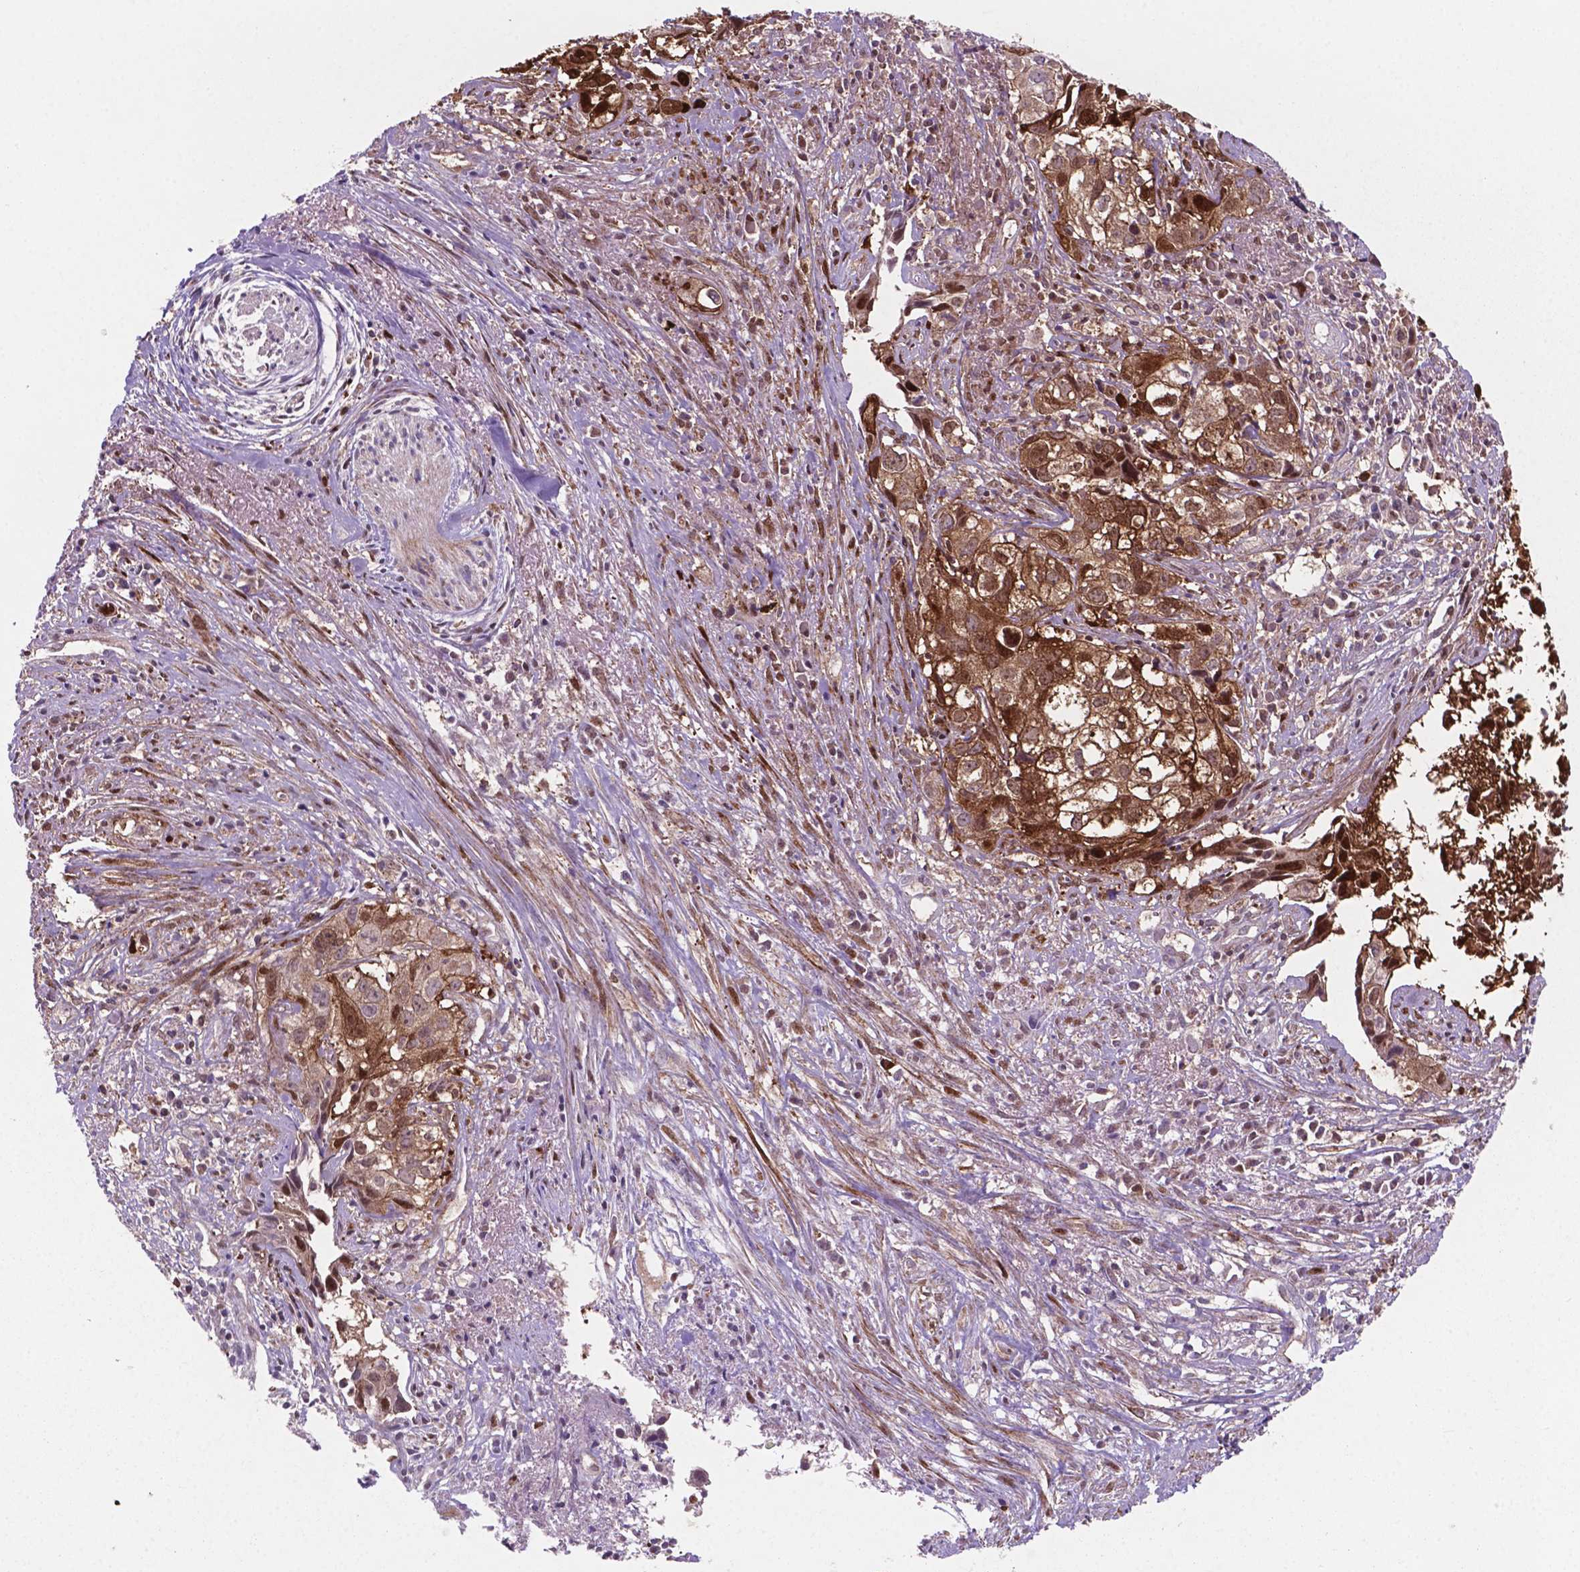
{"staining": {"intensity": "strong", "quantity": ">75%", "location": "cytoplasmic/membranous,nuclear"}, "tissue": "cervical cancer", "cell_type": "Tumor cells", "image_type": "cancer", "snomed": [{"axis": "morphology", "description": "Squamous cell carcinoma, NOS"}, {"axis": "topography", "description": "Cervix"}], "caption": "A high amount of strong cytoplasmic/membranous and nuclear expression is present in approximately >75% of tumor cells in squamous cell carcinoma (cervical) tissue.", "gene": "LDHA", "patient": {"sex": "female", "age": 53}}